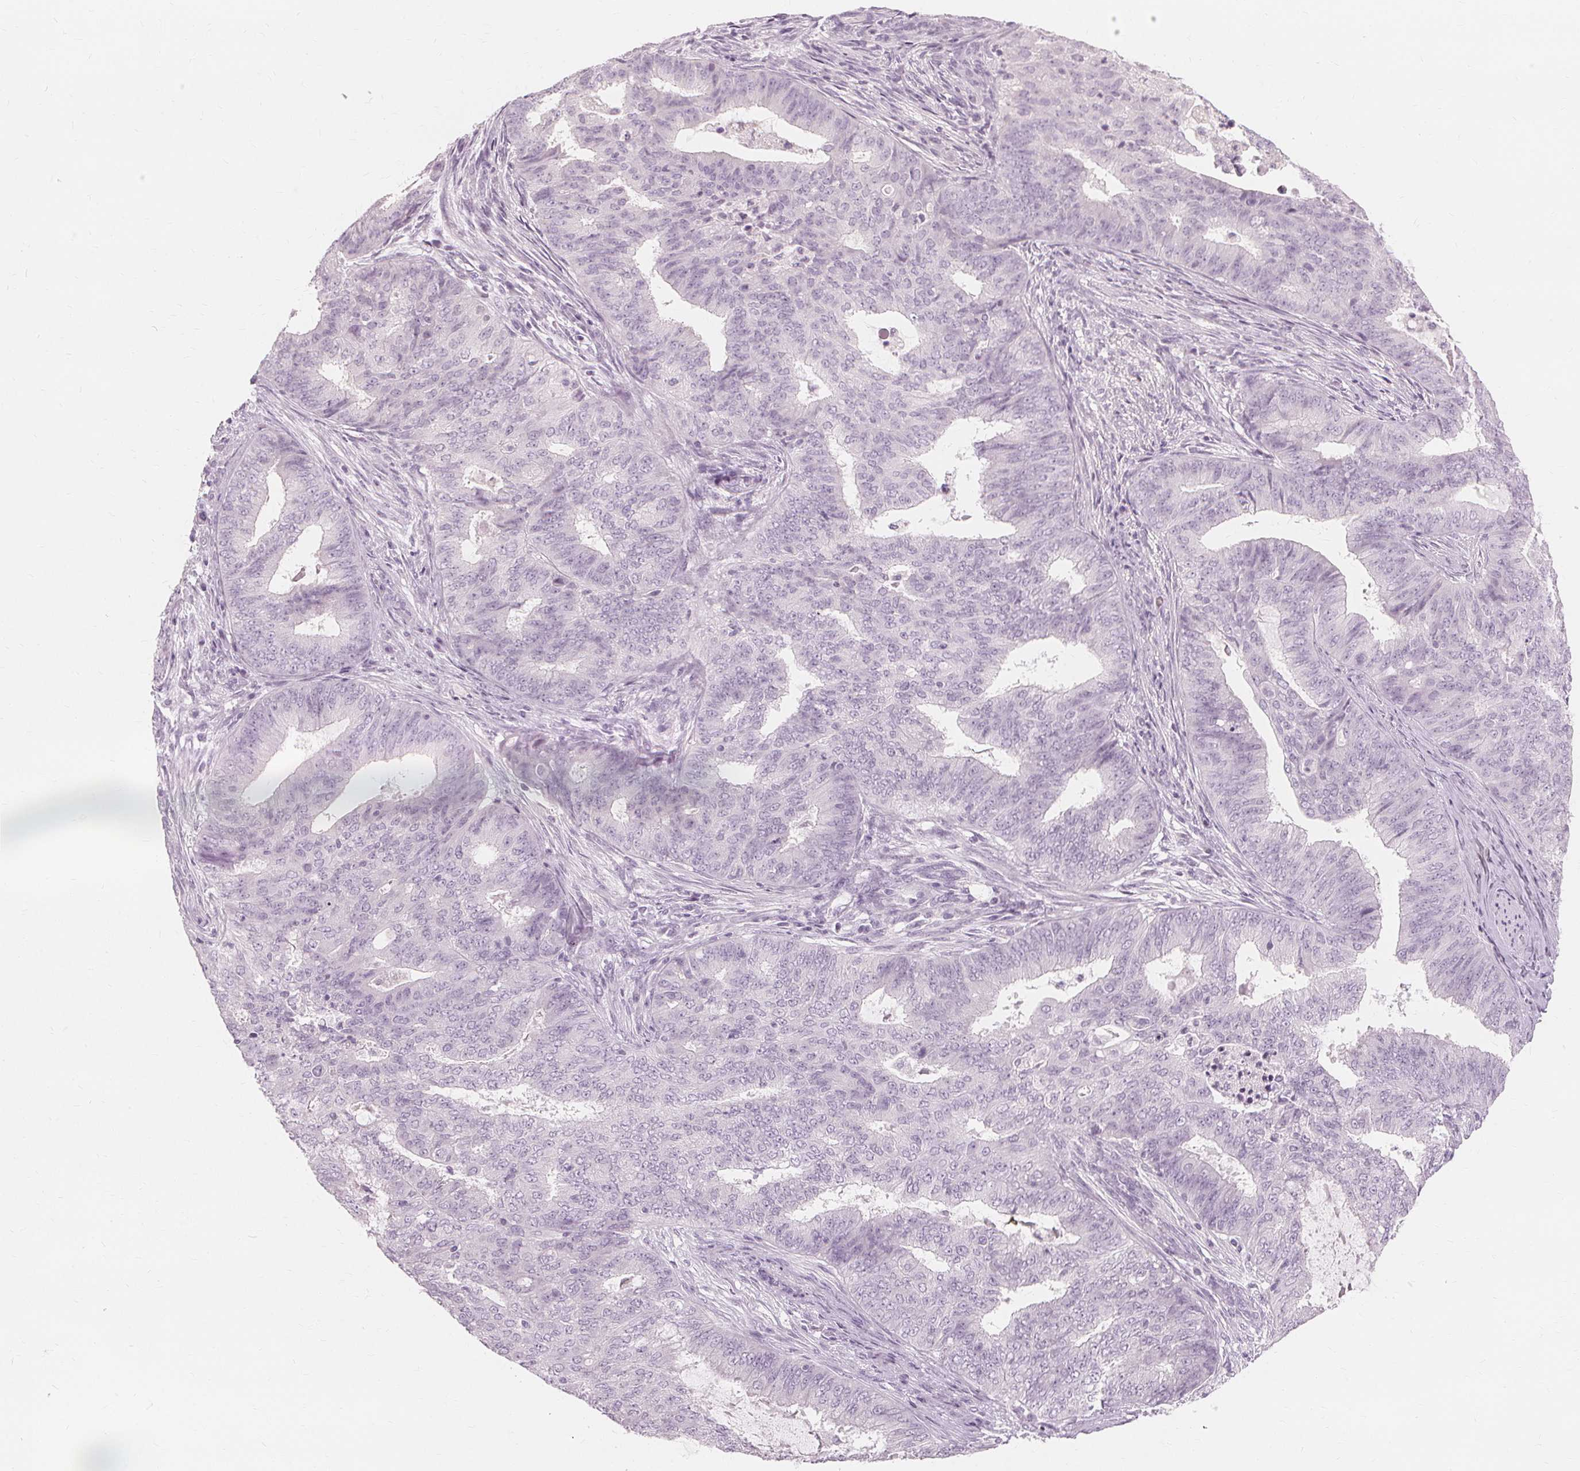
{"staining": {"intensity": "negative", "quantity": "none", "location": "none"}, "tissue": "endometrial cancer", "cell_type": "Tumor cells", "image_type": "cancer", "snomed": [{"axis": "morphology", "description": "Adenocarcinoma, NOS"}, {"axis": "topography", "description": "Endometrium"}], "caption": "IHC of endometrial adenocarcinoma displays no positivity in tumor cells.", "gene": "MUC12", "patient": {"sex": "female", "age": 62}}